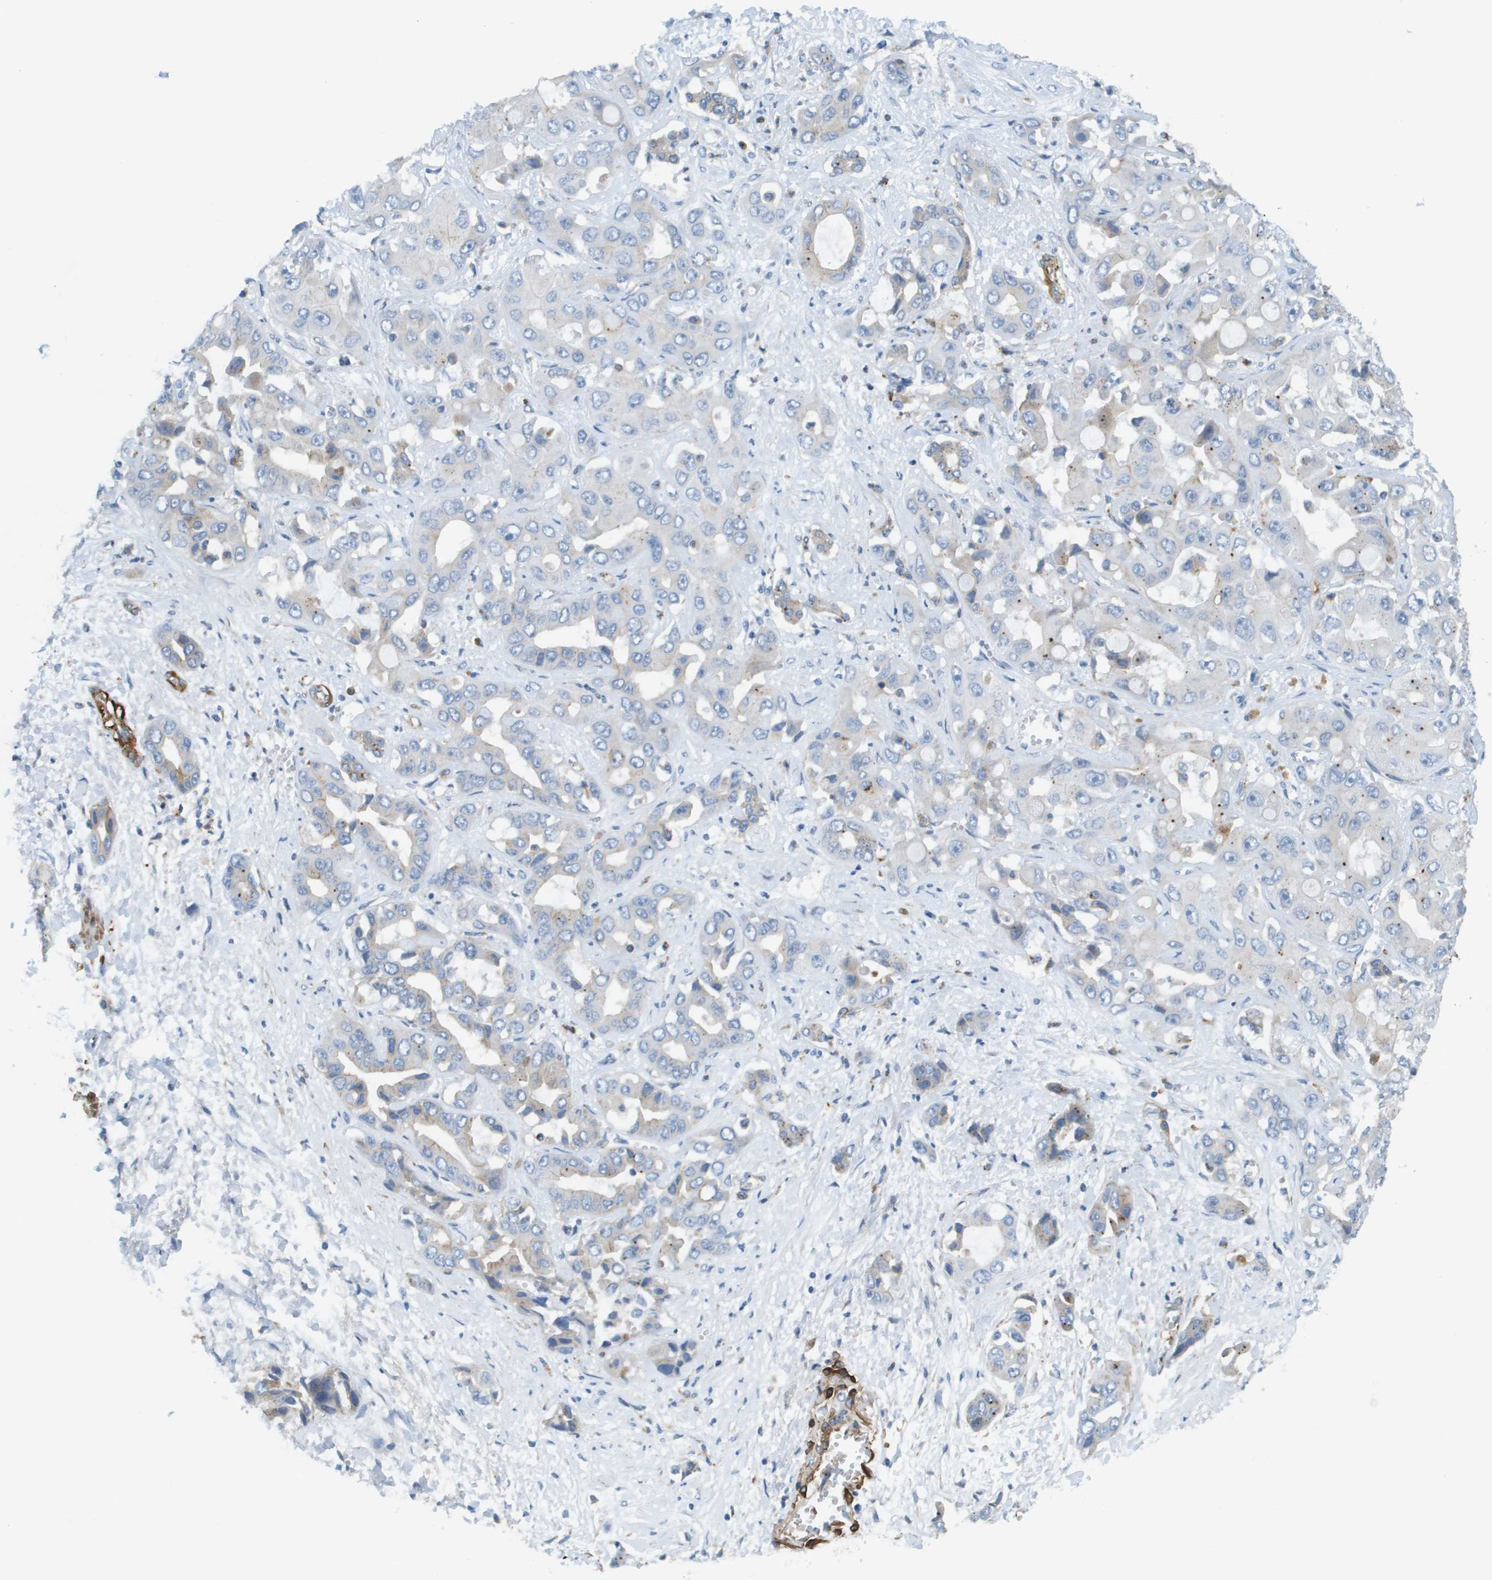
{"staining": {"intensity": "weak", "quantity": "<25%", "location": "cytoplasmic/membranous"}, "tissue": "liver cancer", "cell_type": "Tumor cells", "image_type": "cancer", "snomed": [{"axis": "morphology", "description": "Cholangiocarcinoma"}, {"axis": "topography", "description": "Liver"}], "caption": "A histopathology image of human cholangiocarcinoma (liver) is negative for staining in tumor cells.", "gene": "MYH11", "patient": {"sex": "female", "age": 52}}